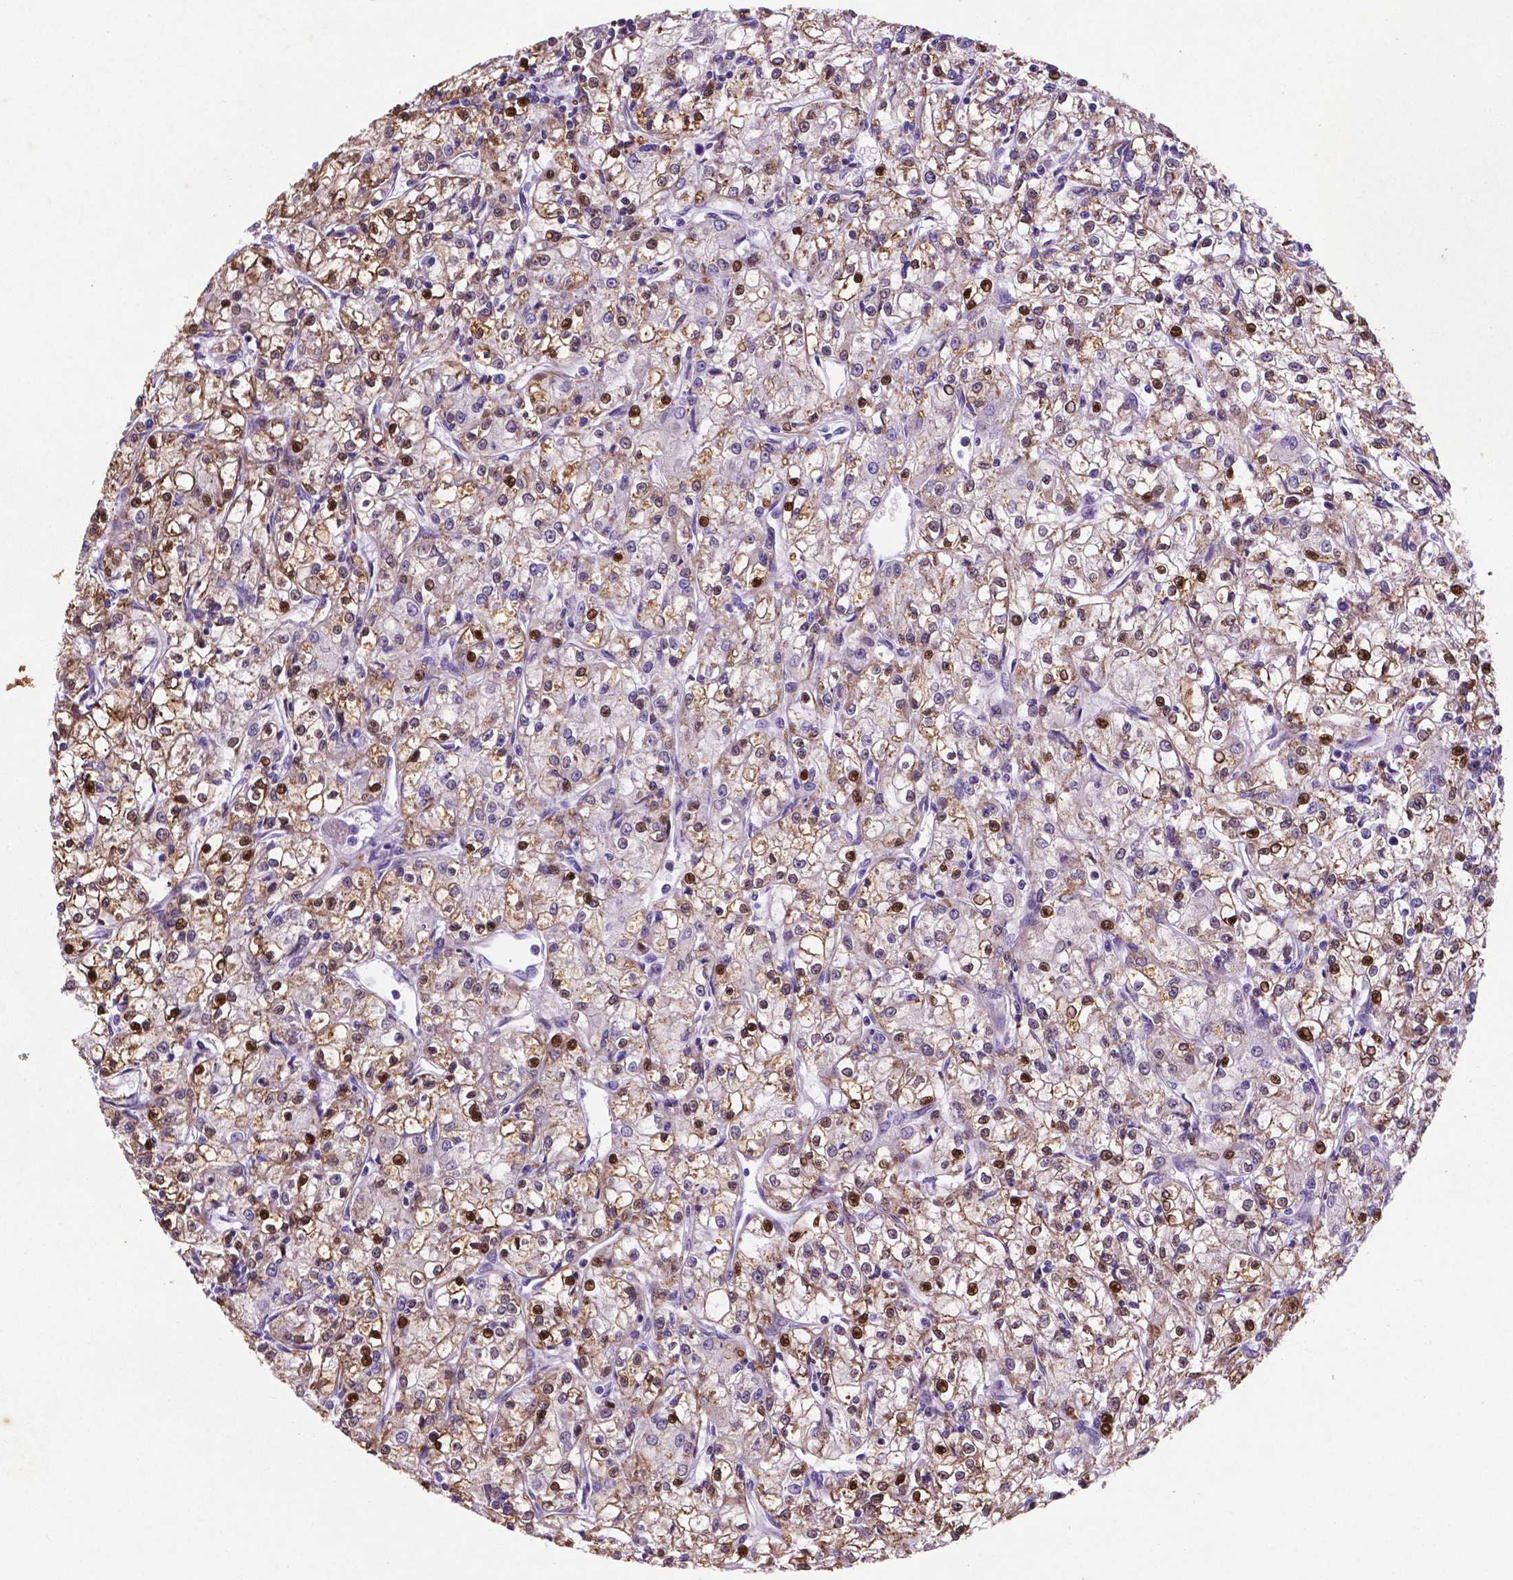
{"staining": {"intensity": "strong", "quantity": "25%-75%", "location": "nuclear"}, "tissue": "renal cancer", "cell_type": "Tumor cells", "image_type": "cancer", "snomed": [{"axis": "morphology", "description": "Adenocarcinoma, NOS"}, {"axis": "topography", "description": "Kidney"}], "caption": "This image displays immunohistochemistry (IHC) staining of human renal cancer, with high strong nuclear staining in approximately 25%-75% of tumor cells.", "gene": "TM4SF20", "patient": {"sex": "female", "age": 59}}